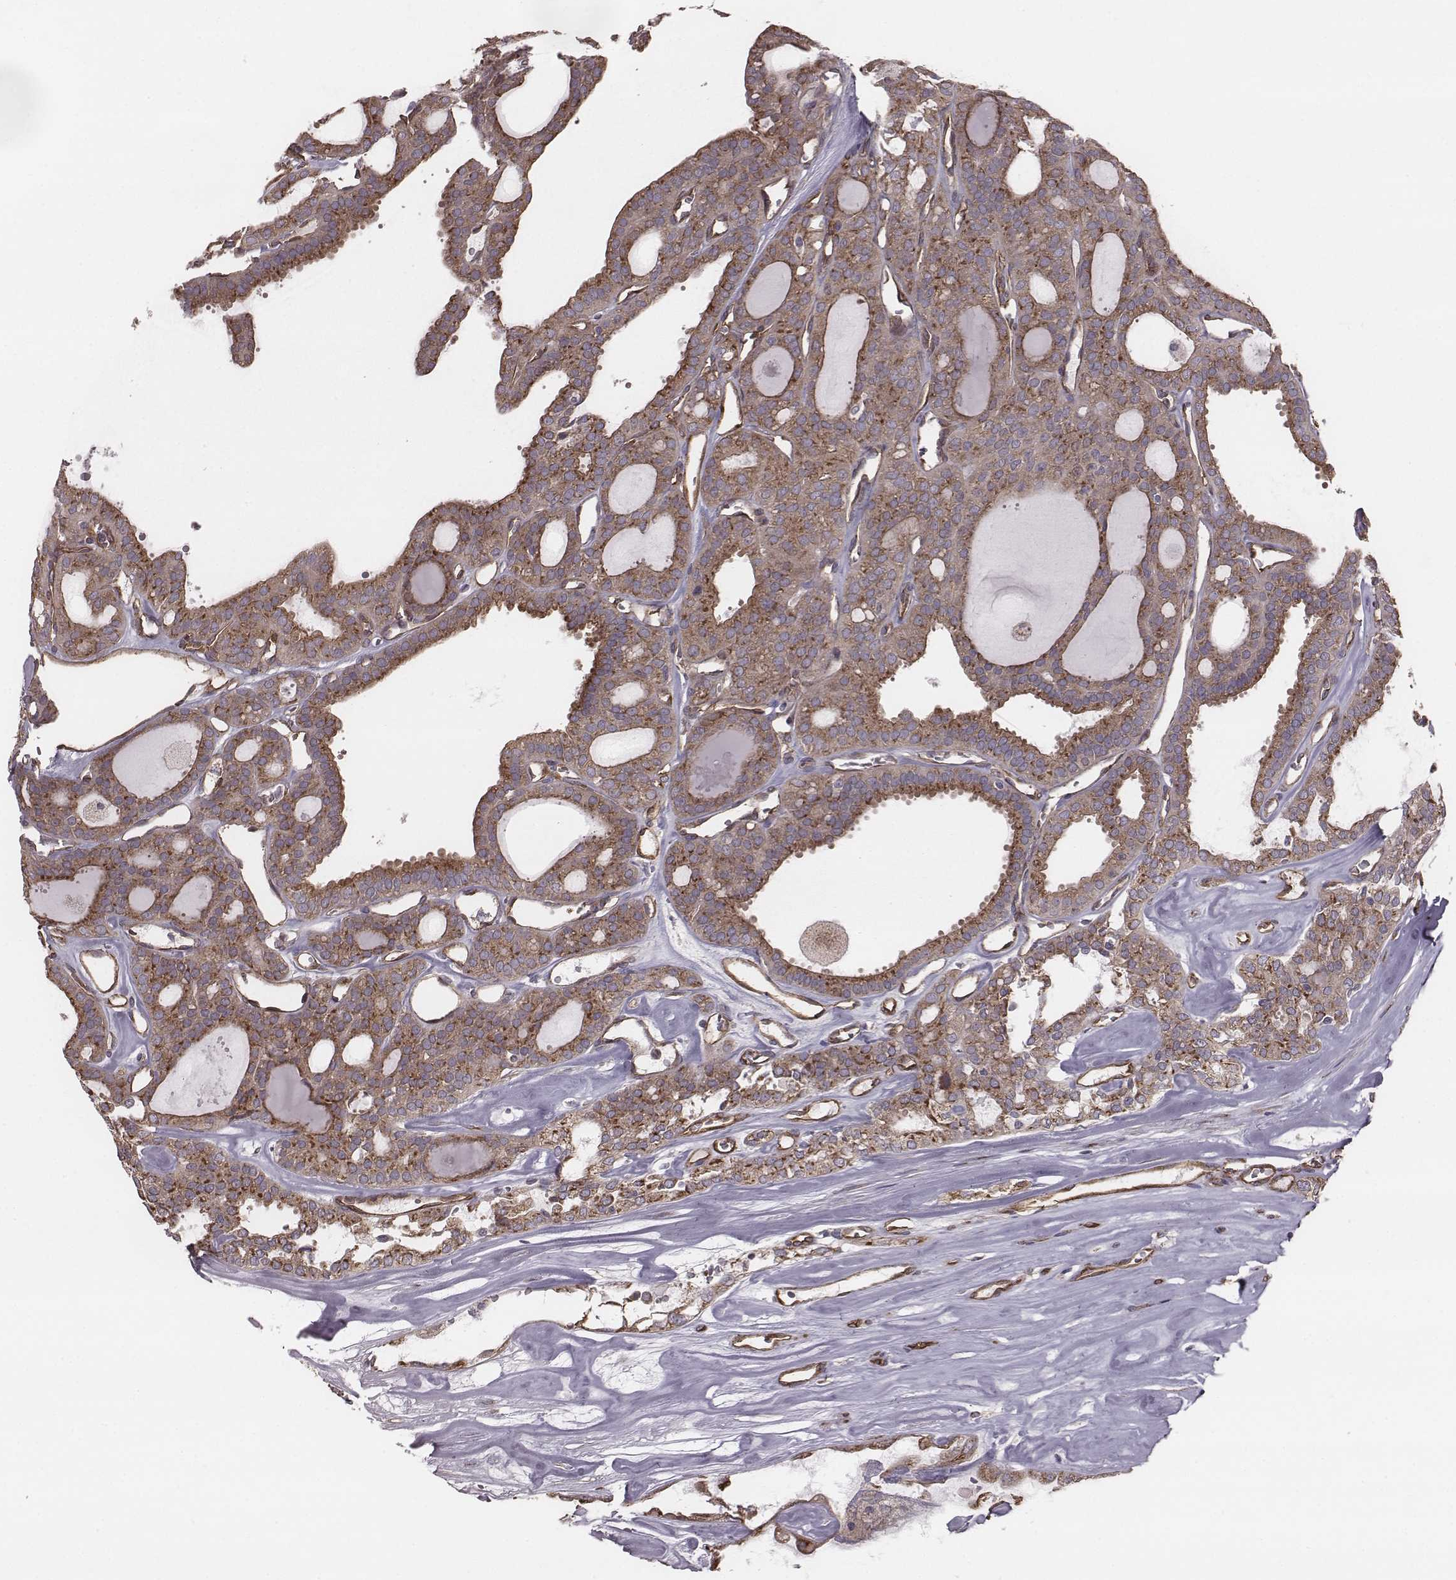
{"staining": {"intensity": "moderate", "quantity": "25%-75%", "location": "cytoplasmic/membranous"}, "tissue": "thyroid cancer", "cell_type": "Tumor cells", "image_type": "cancer", "snomed": [{"axis": "morphology", "description": "Follicular adenoma carcinoma, NOS"}, {"axis": "topography", "description": "Thyroid gland"}], "caption": "Moderate cytoplasmic/membranous staining is appreciated in approximately 25%-75% of tumor cells in thyroid follicular adenoma carcinoma. The staining was performed using DAB (3,3'-diaminobenzidine), with brown indicating positive protein expression. Nuclei are stained blue with hematoxylin.", "gene": "PALMD", "patient": {"sex": "male", "age": 75}}